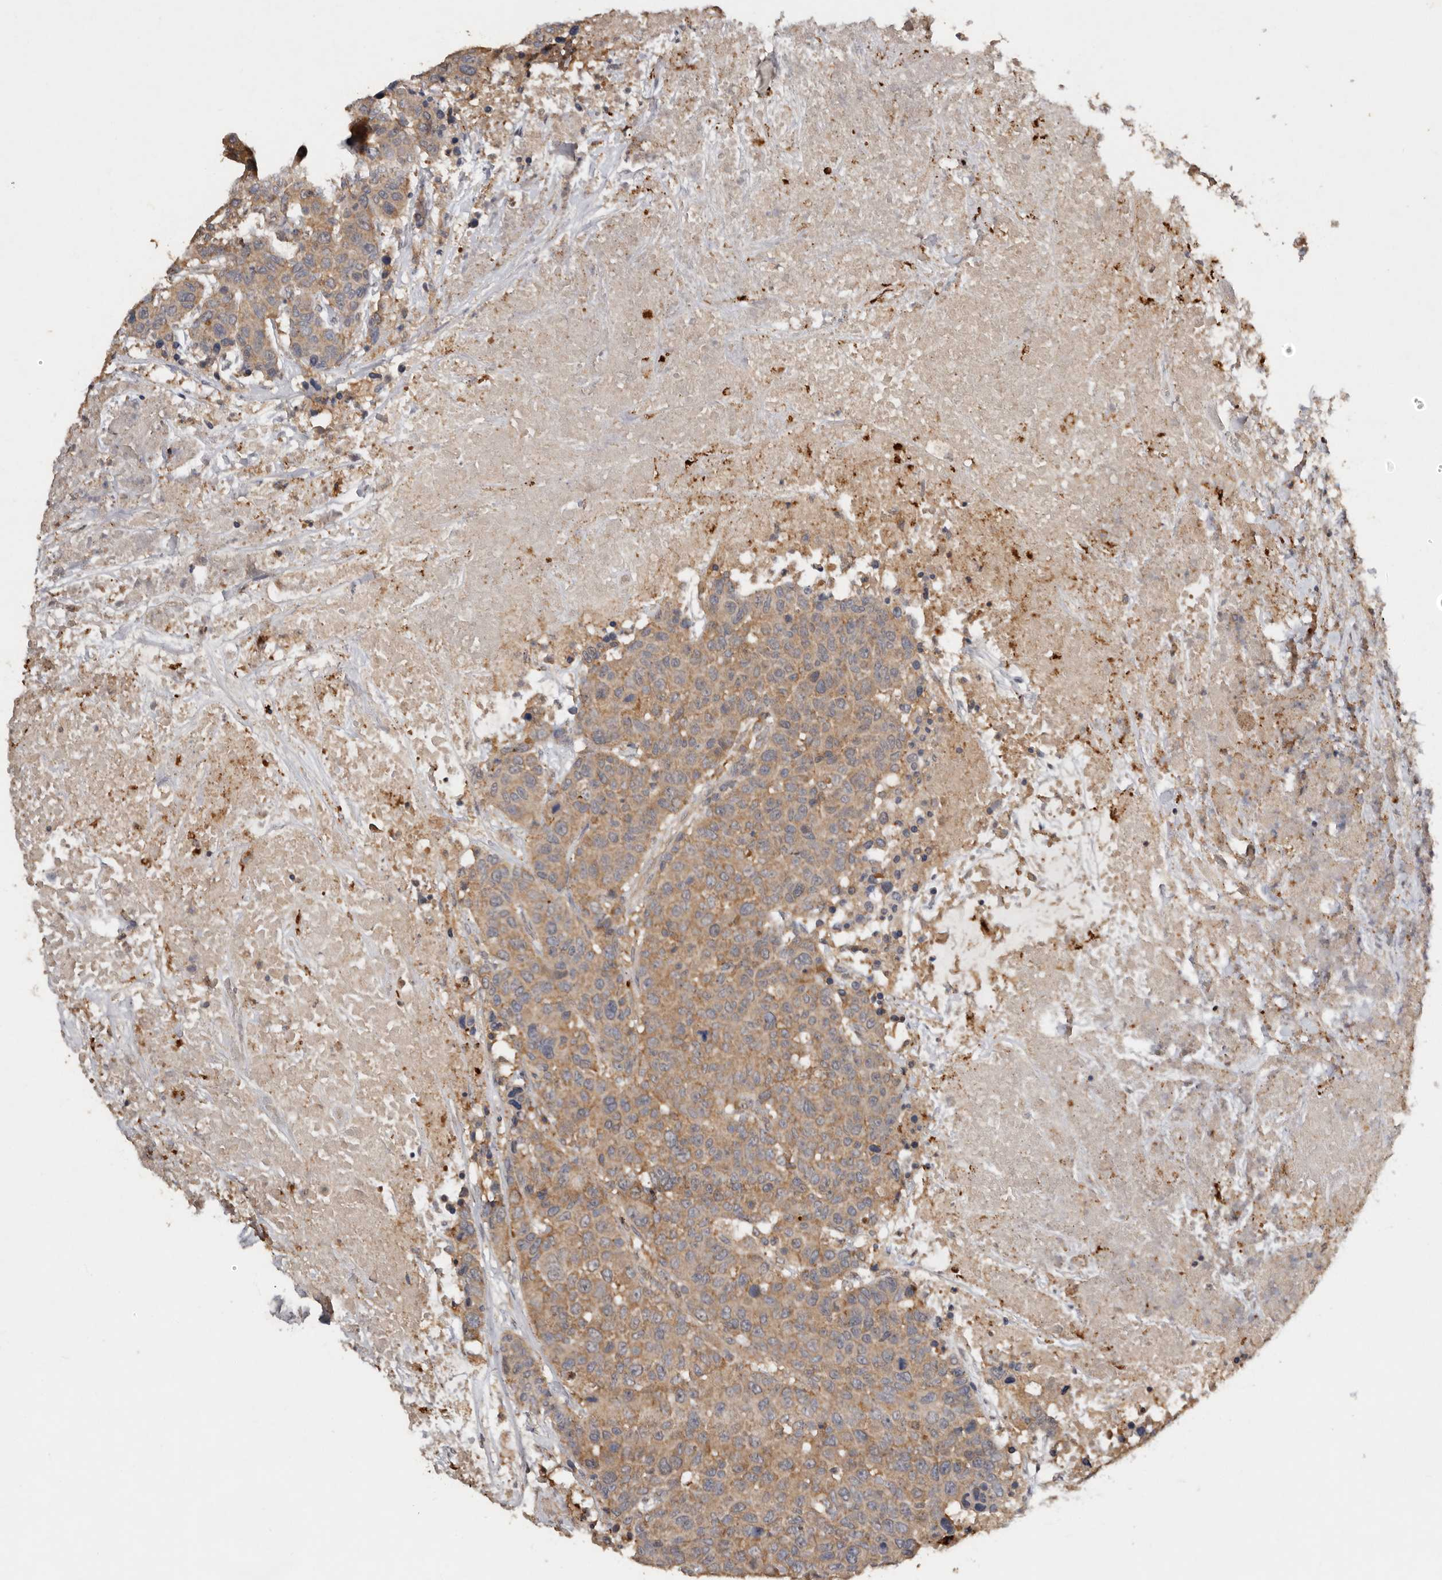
{"staining": {"intensity": "moderate", "quantity": ">75%", "location": "cytoplasmic/membranous"}, "tissue": "breast cancer", "cell_type": "Tumor cells", "image_type": "cancer", "snomed": [{"axis": "morphology", "description": "Duct carcinoma"}, {"axis": "topography", "description": "Breast"}], "caption": "This histopathology image displays breast intraductal carcinoma stained with IHC to label a protein in brown. The cytoplasmic/membranous of tumor cells show moderate positivity for the protein. Nuclei are counter-stained blue.", "gene": "EDEM1", "patient": {"sex": "female", "age": 37}}